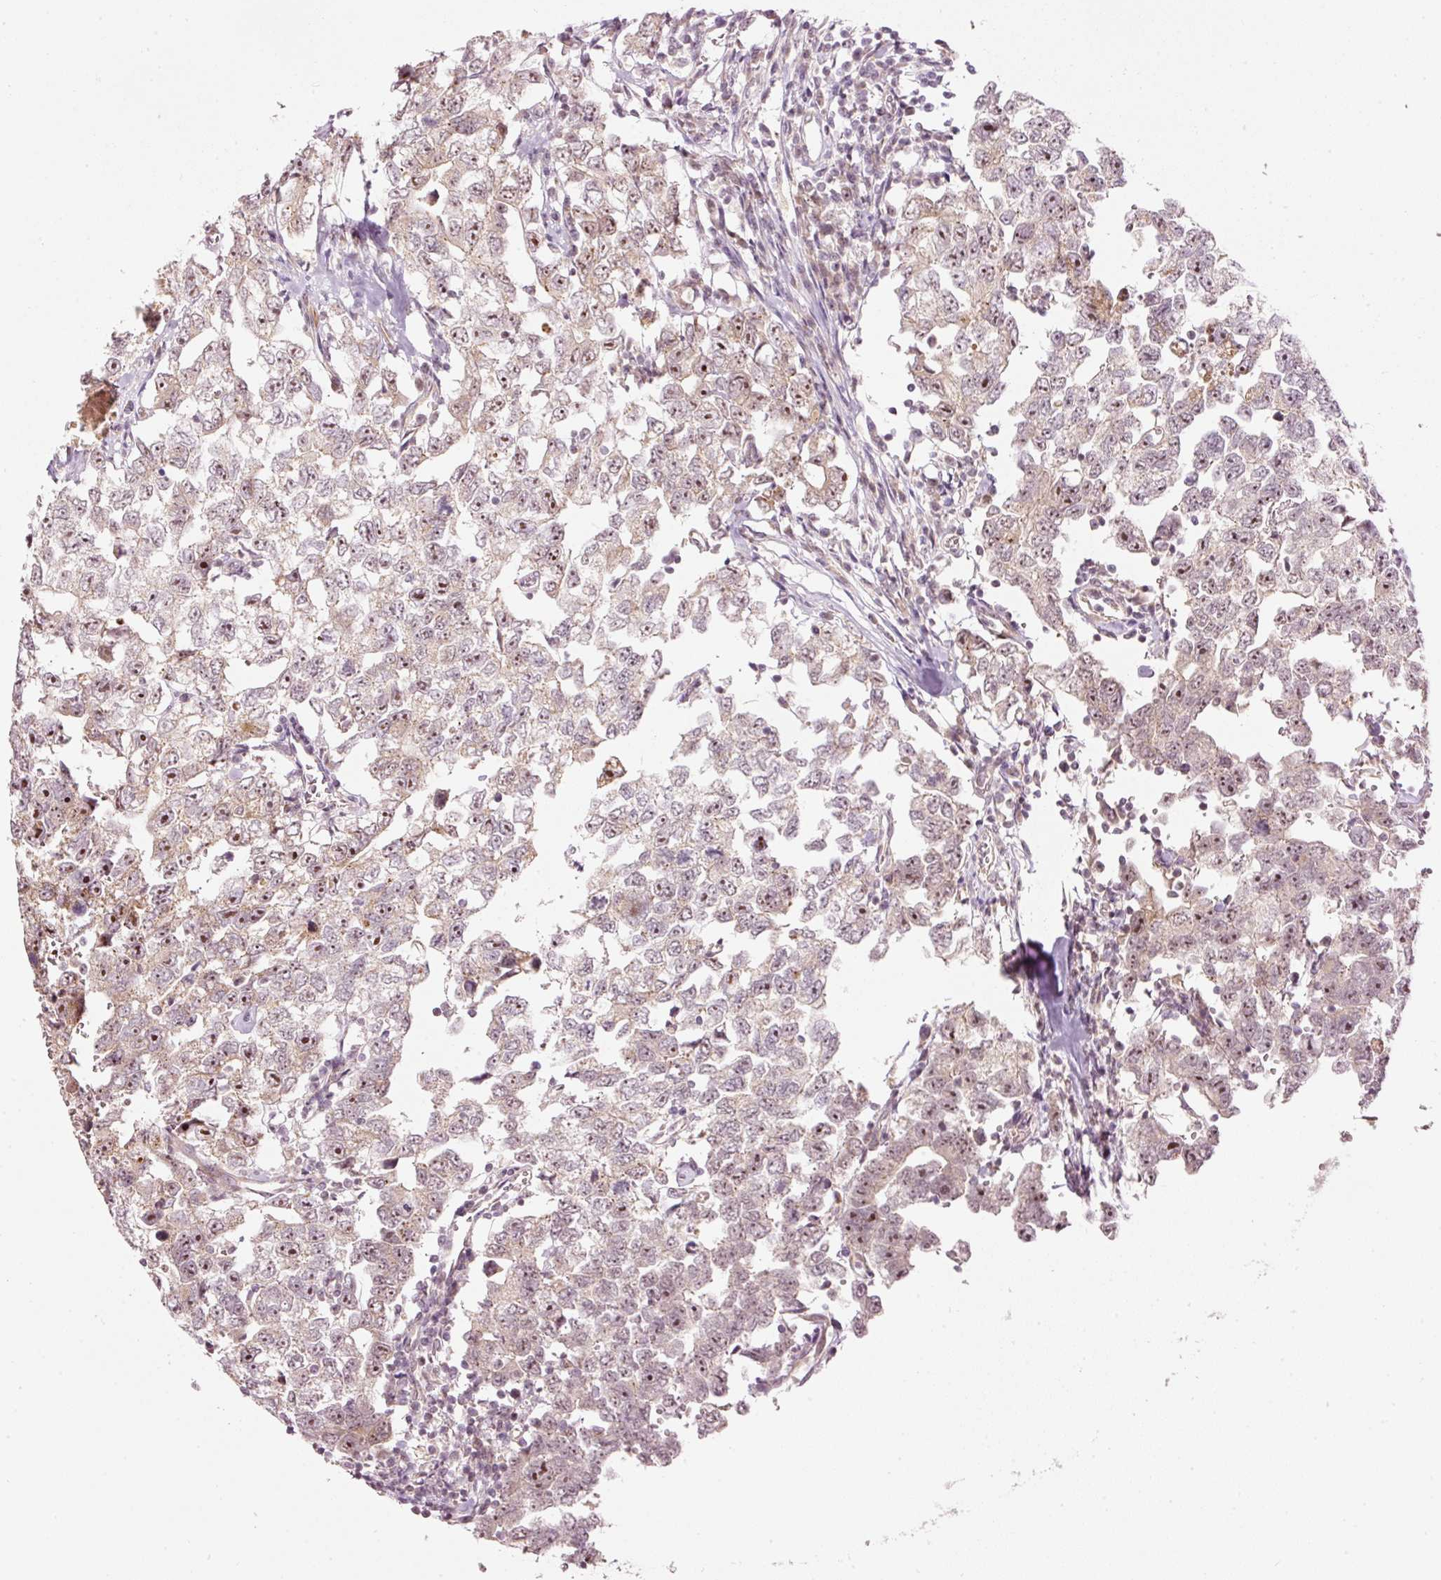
{"staining": {"intensity": "moderate", "quantity": "25%-75%", "location": "nuclear"}, "tissue": "testis cancer", "cell_type": "Tumor cells", "image_type": "cancer", "snomed": [{"axis": "morphology", "description": "Carcinoma, Embryonal, NOS"}, {"axis": "topography", "description": "Testis"}], "caption": "Moderate nuclear protein positivity is identified in about 25%-75% of tumor cells in testis embryonal carcinoma.", "gene": "CDC20B", "patient": {"sex": "male", "age": 22}}